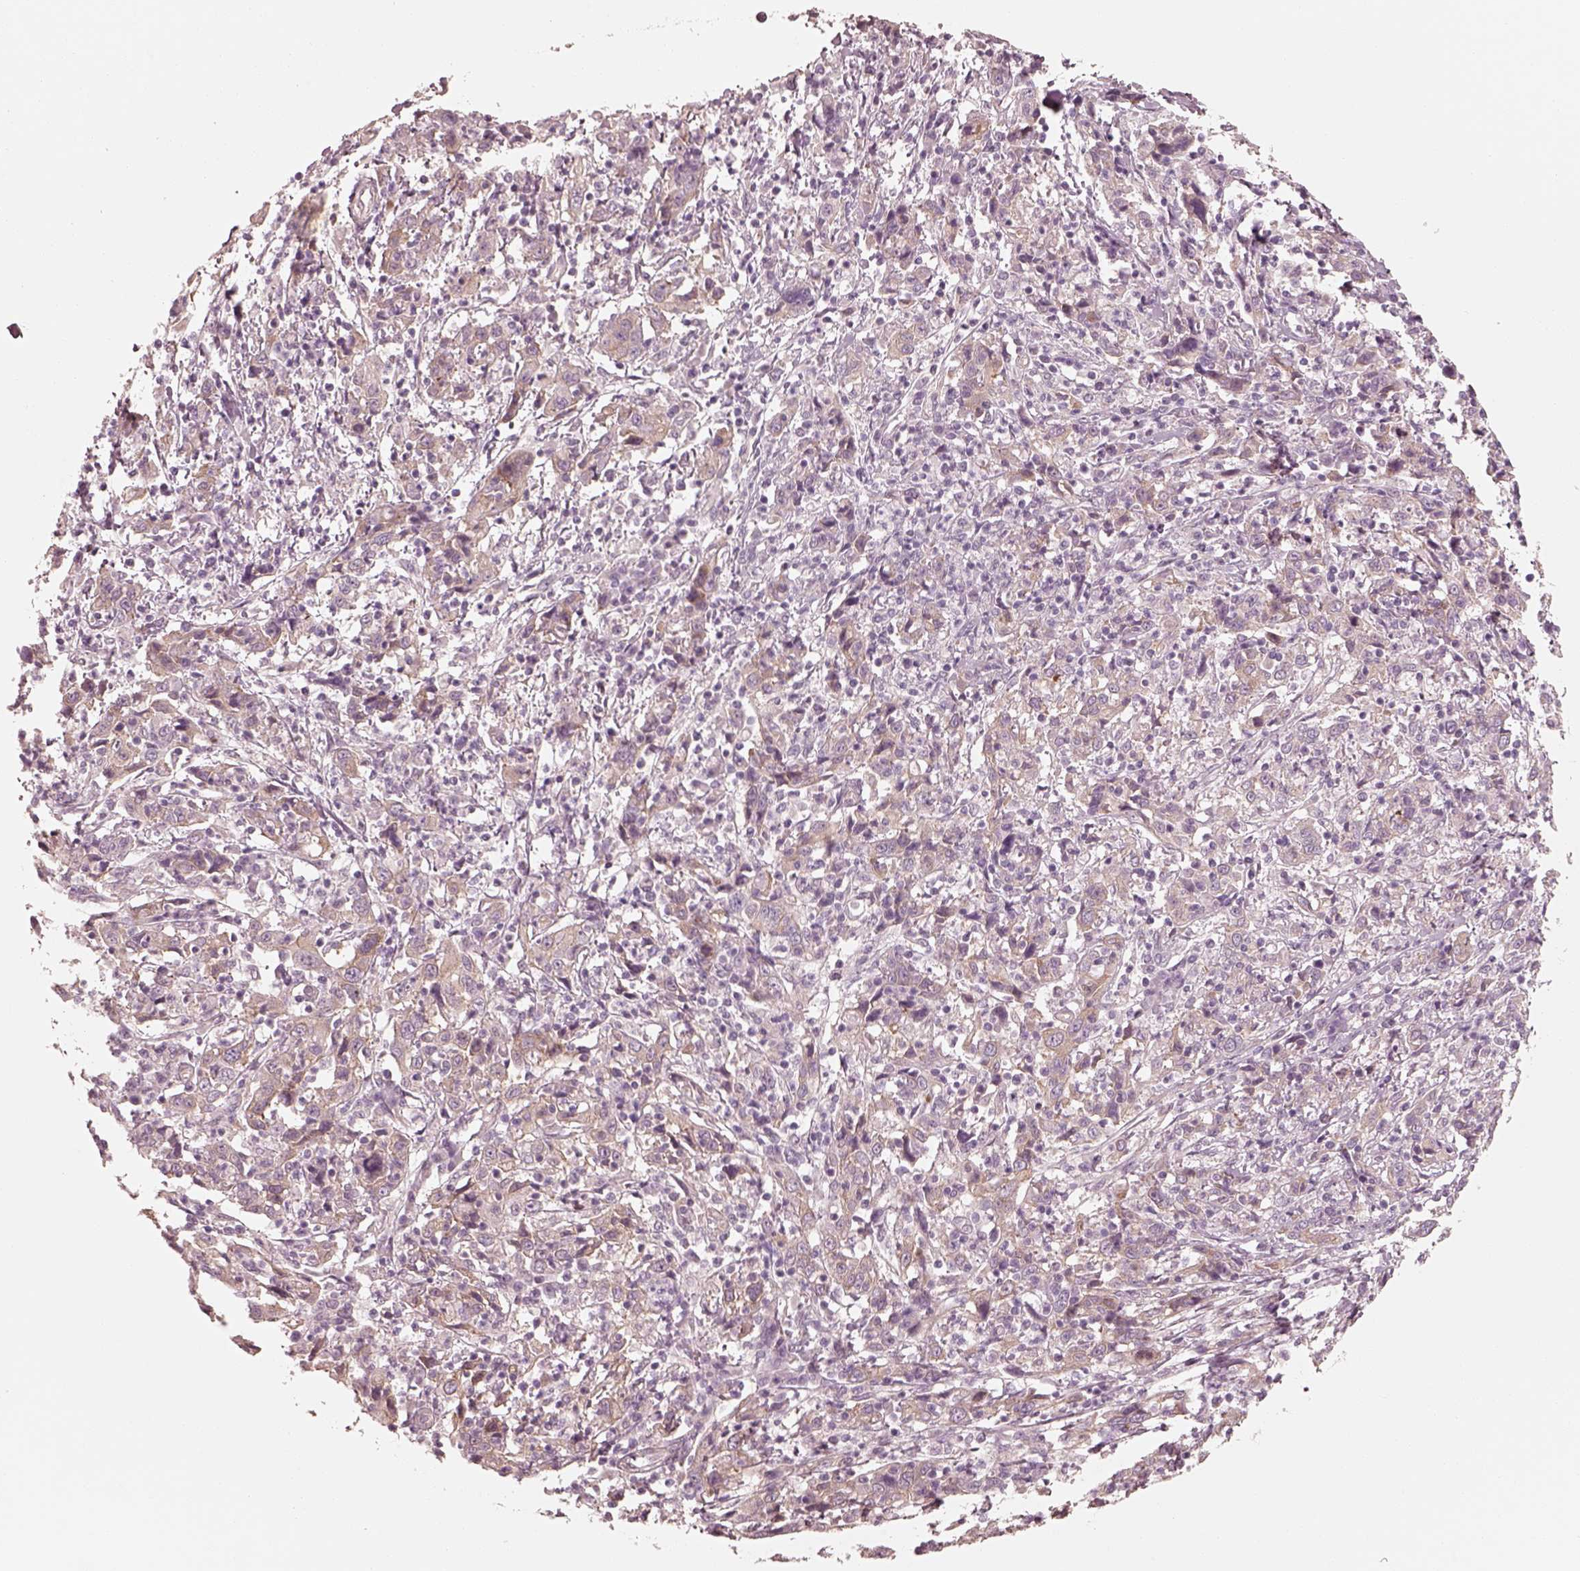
{"staining": {"intensity": "weak", "quantity": "<25%", "location": "cytoplasmic/membranous"}, "tissue": "cervical cancer", "cell_type": "Tumor cells", "image_type": "cancer", "snomed": [{"axis": "morphology", "description": "Squamous cell carcinoma, NOS"}, {"axis": "topography", "description": "Cervix"}], "caption": "A micrograph of cervical squamous cell carcinoma stained for a protein reveals no brown staining in tumor cells.", "gene": "RAB3C", "patient": {"sex": "female", "age": 46}}